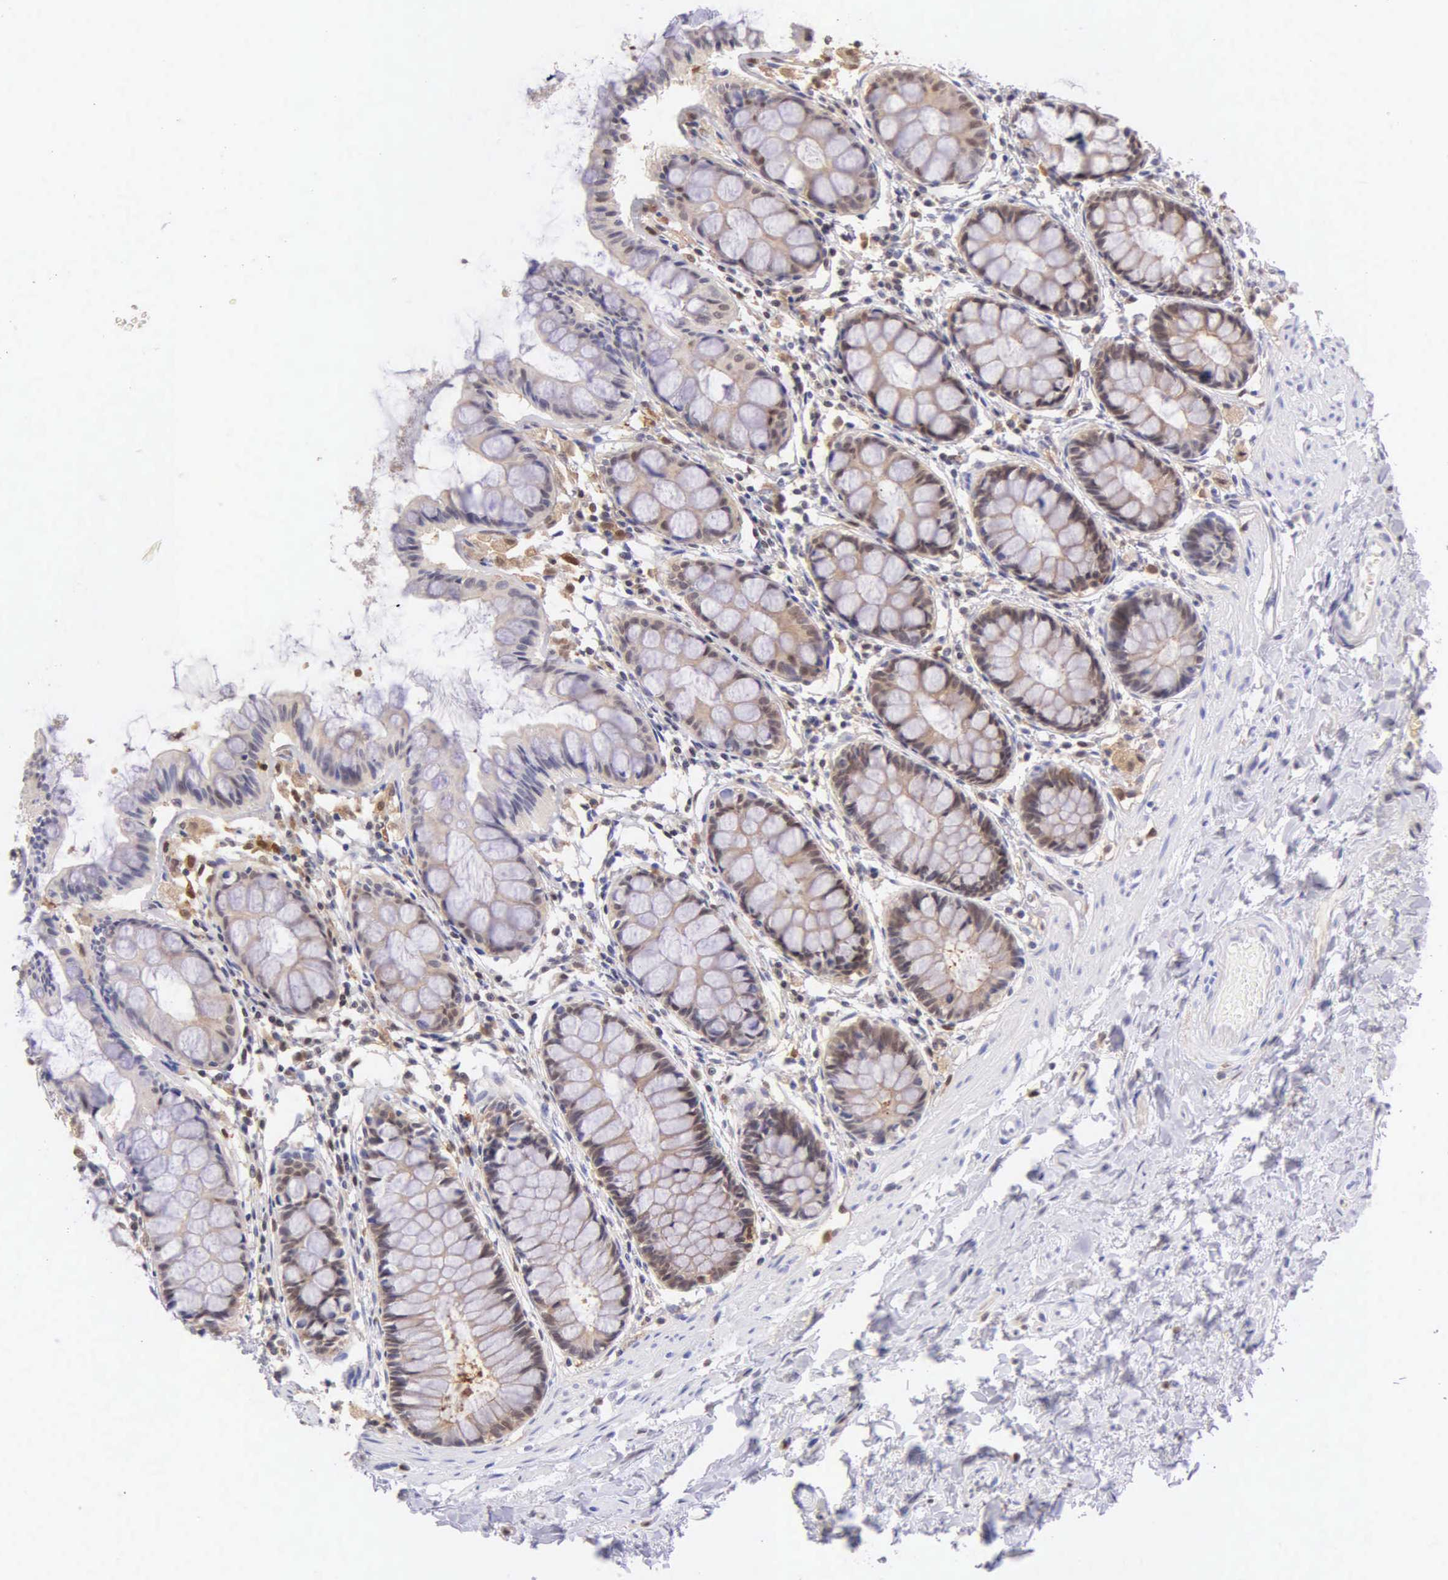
{"staining": {"intensity": "weak", "quantity": "25%-75%", "location": "cytoplasmic/membranous"}, "tissue": "rectum", "cell_type": "Glandular cells", "image_type": "normal", "snomed": [{"axis": "morphology", "description": "Normal tissue, NOS"}, {"axis": "topography", "description": "Rectum"}], "caption": "Immunohistochemistry (IHC) of unremarkable human rectum displays low levels of weak cytoplasmic/membranous positivity in approximately 25%-75% of glandular cells. (IHC, brightfield microscopy, high magnification).", "gene": "BID", "patient": {"sex": "male", "age": 86}}